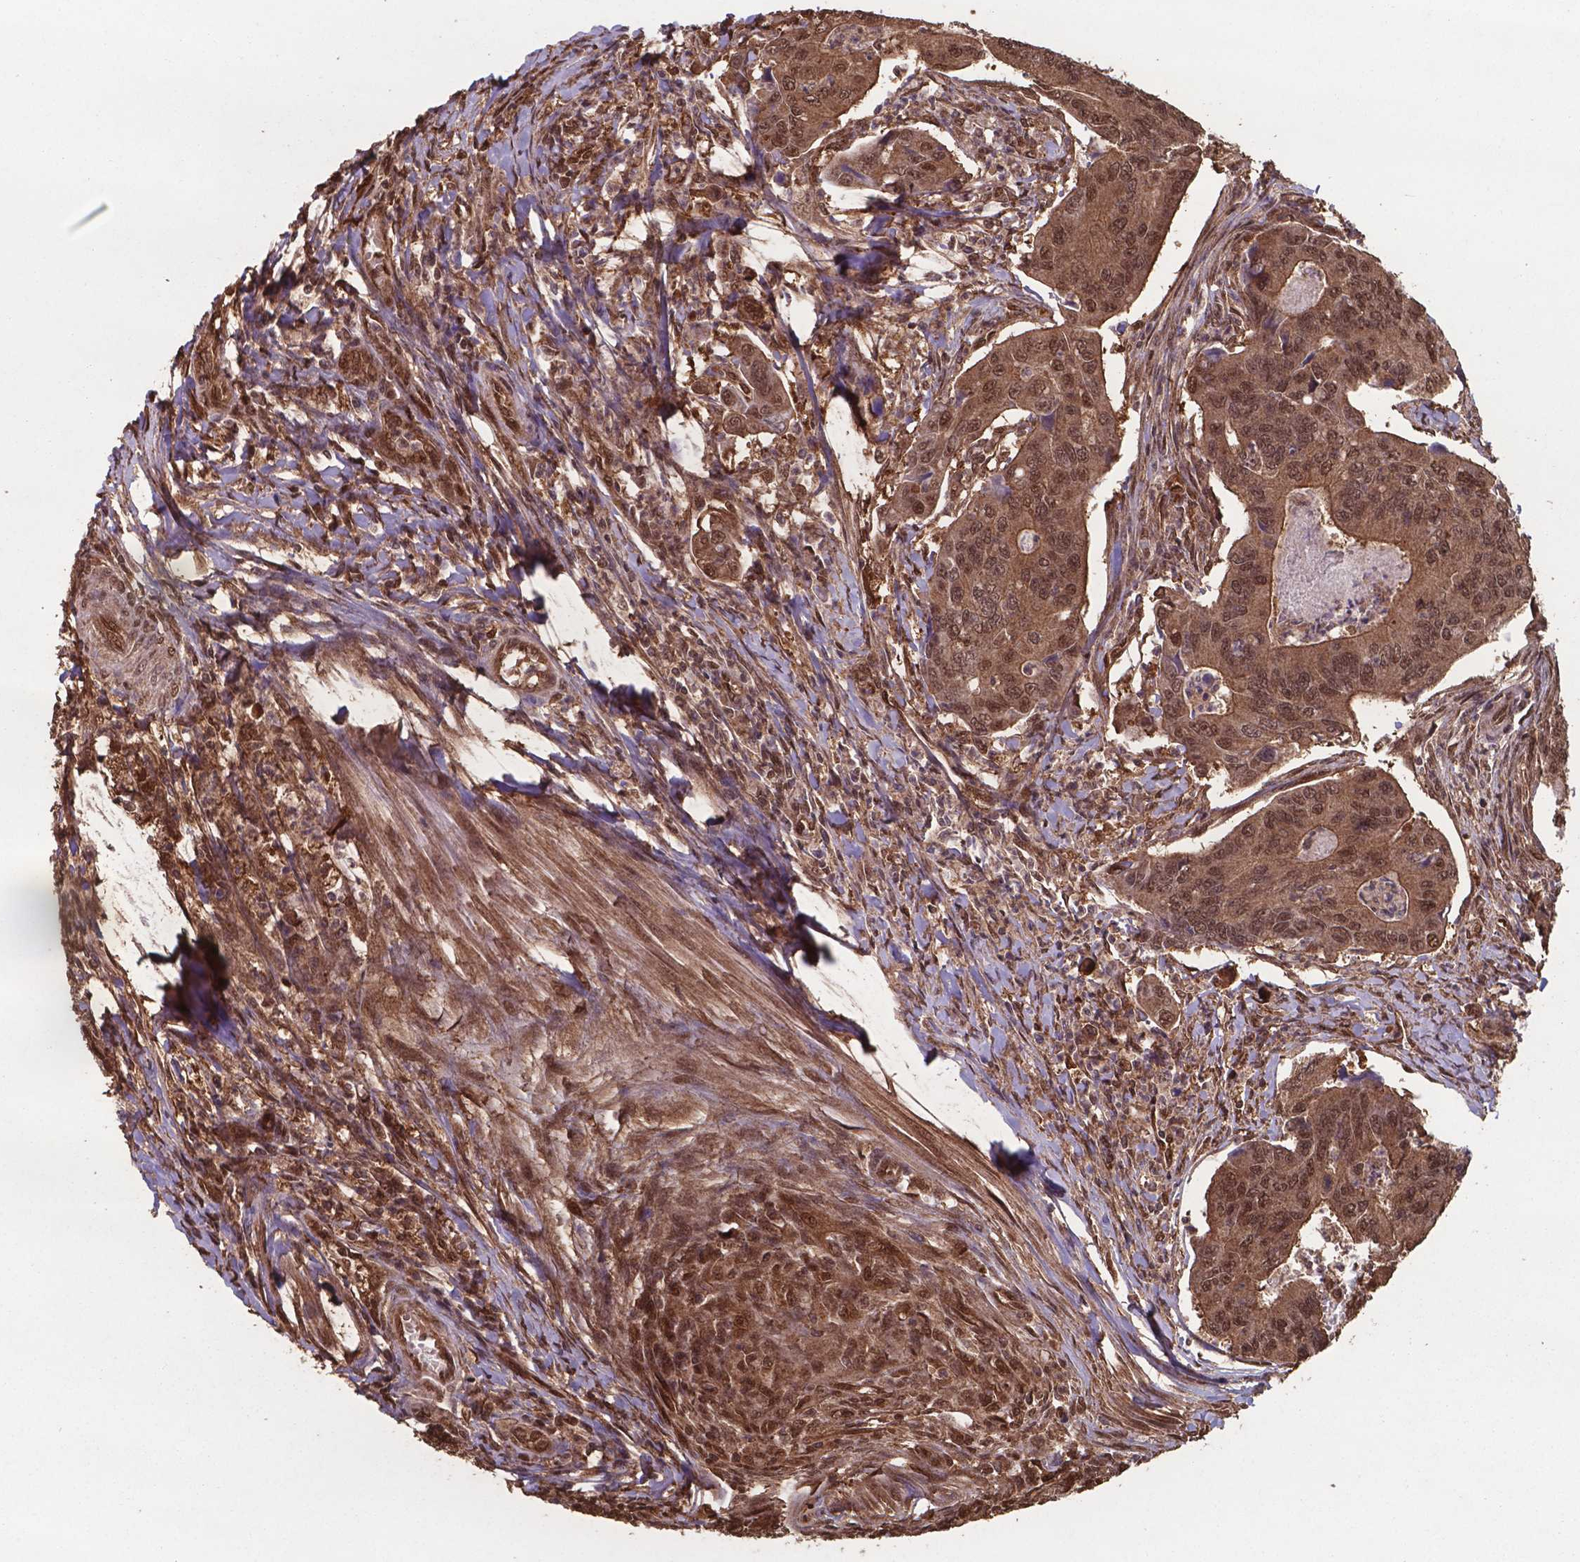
{"staining": {"intensity": "moderate", "quantity": ">75%", "location": "cytoplasmic/membranous,nuclear"}, "tissue": "colorectal cancer", "cell_type": "Tumor cells", "image_type": "cancer", "snomed": [{"axis": "morphology", "description": "Adenocarcinoma, NOS"}, {"axis": "topography", "description": "Colon"}], "caption": "Immunohistochemical staining of human adenocarcinoma (colorectal) shows moderate cytoplasmic/membranous and nuclear protein positivity in approximately >75% of tumor cells.", "gene": "CHP2", "patient": {"sex": "female", "age": 67}}